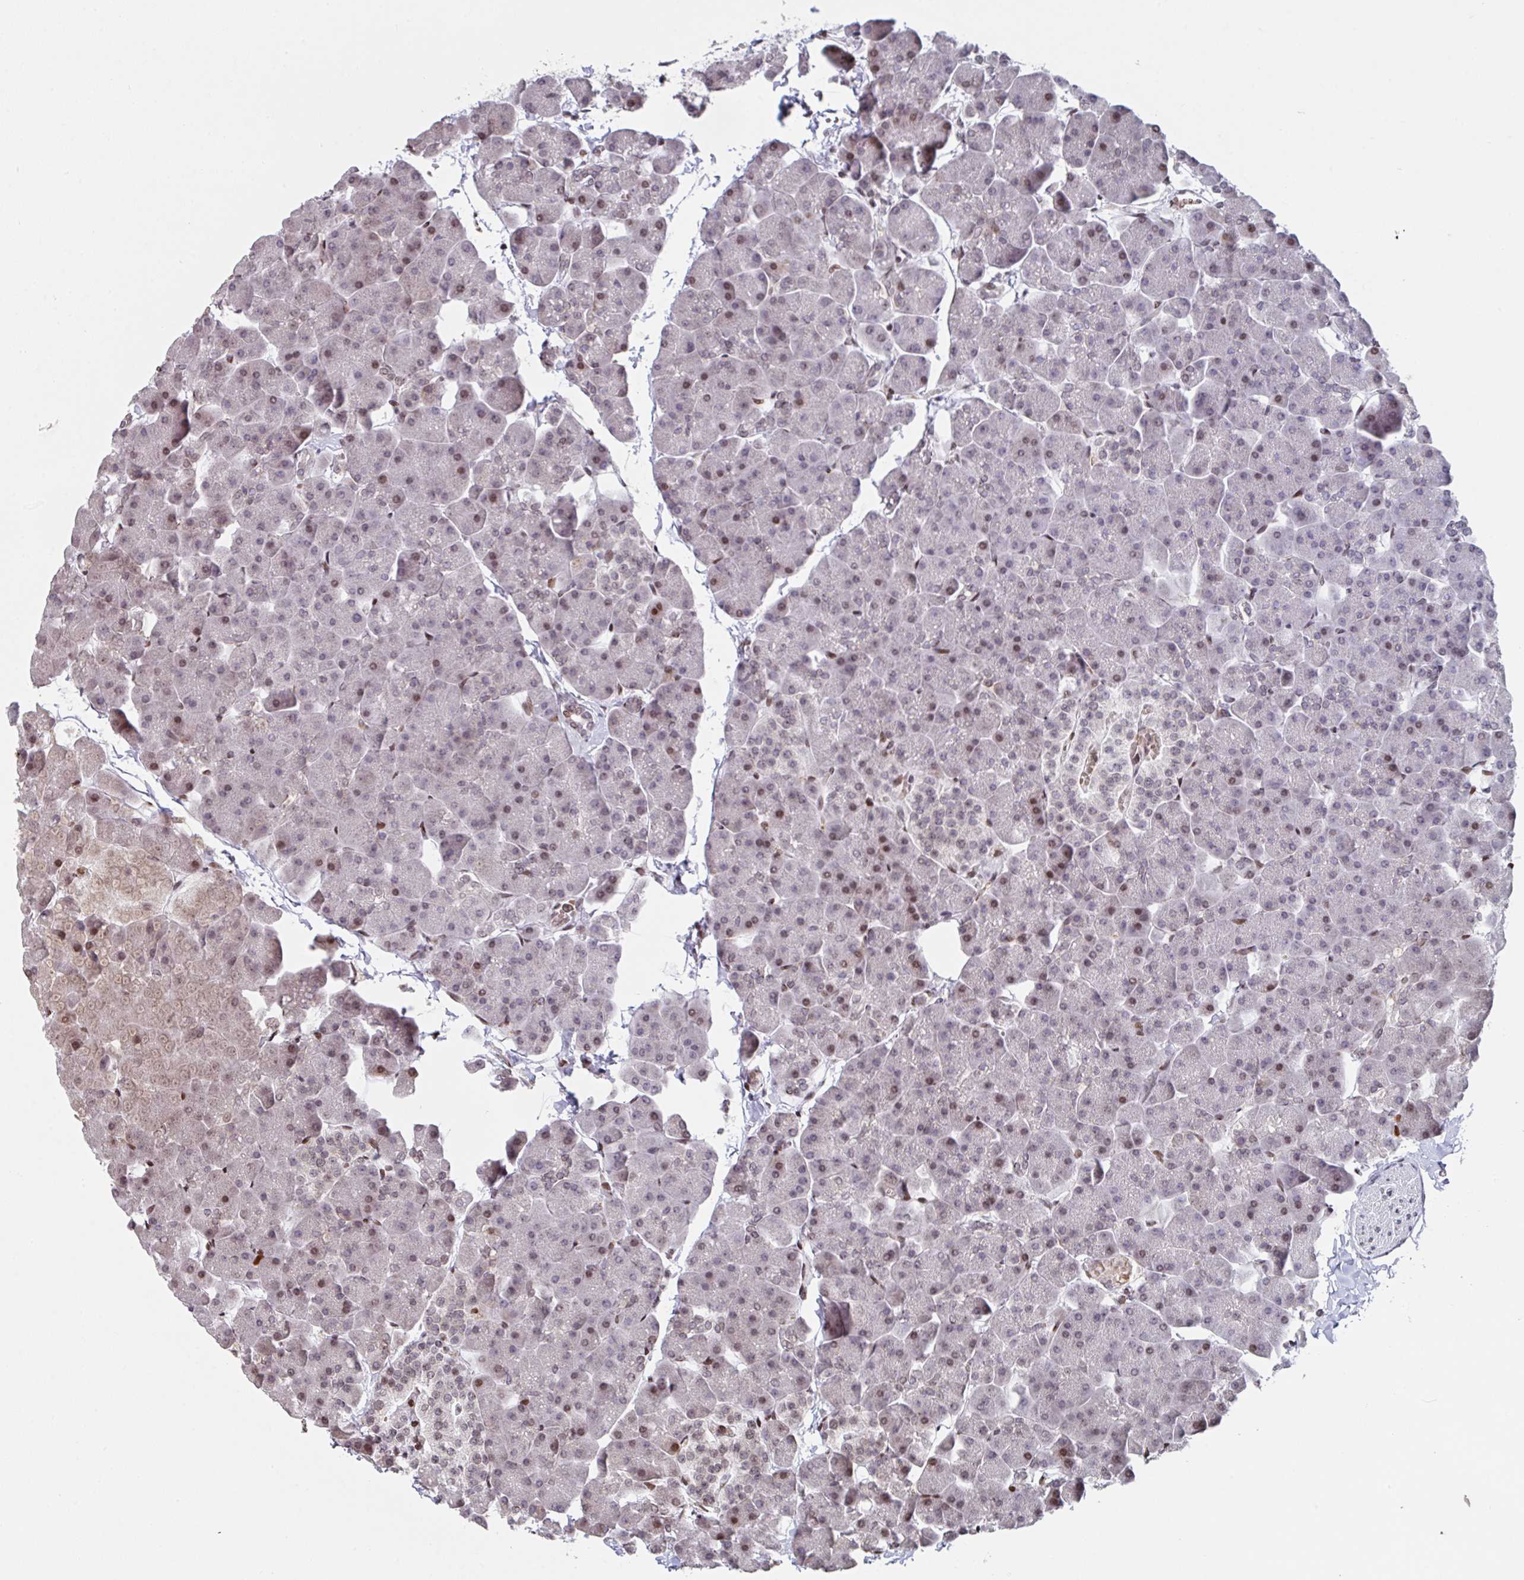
{"staining": {"intensity": "moderate", "quantity": "<25%", "location": "nuclear"}, "tissue": "pancreas", "cell_type": "Exocrine glandular cells", "image_type": "normal", "snomed": [{"axis": "morphology", "description": "Normal tissue, NOS"}, {"axis": "topography", "description": "Pancreas"}], "caption": "Exocrine glandular cells show low levels of moderate nuclear positivity in approximately <25% of cells in normal human pancreas.", "gene": "PCDHB8", "patient": {"sex": "male", "age": 35}}